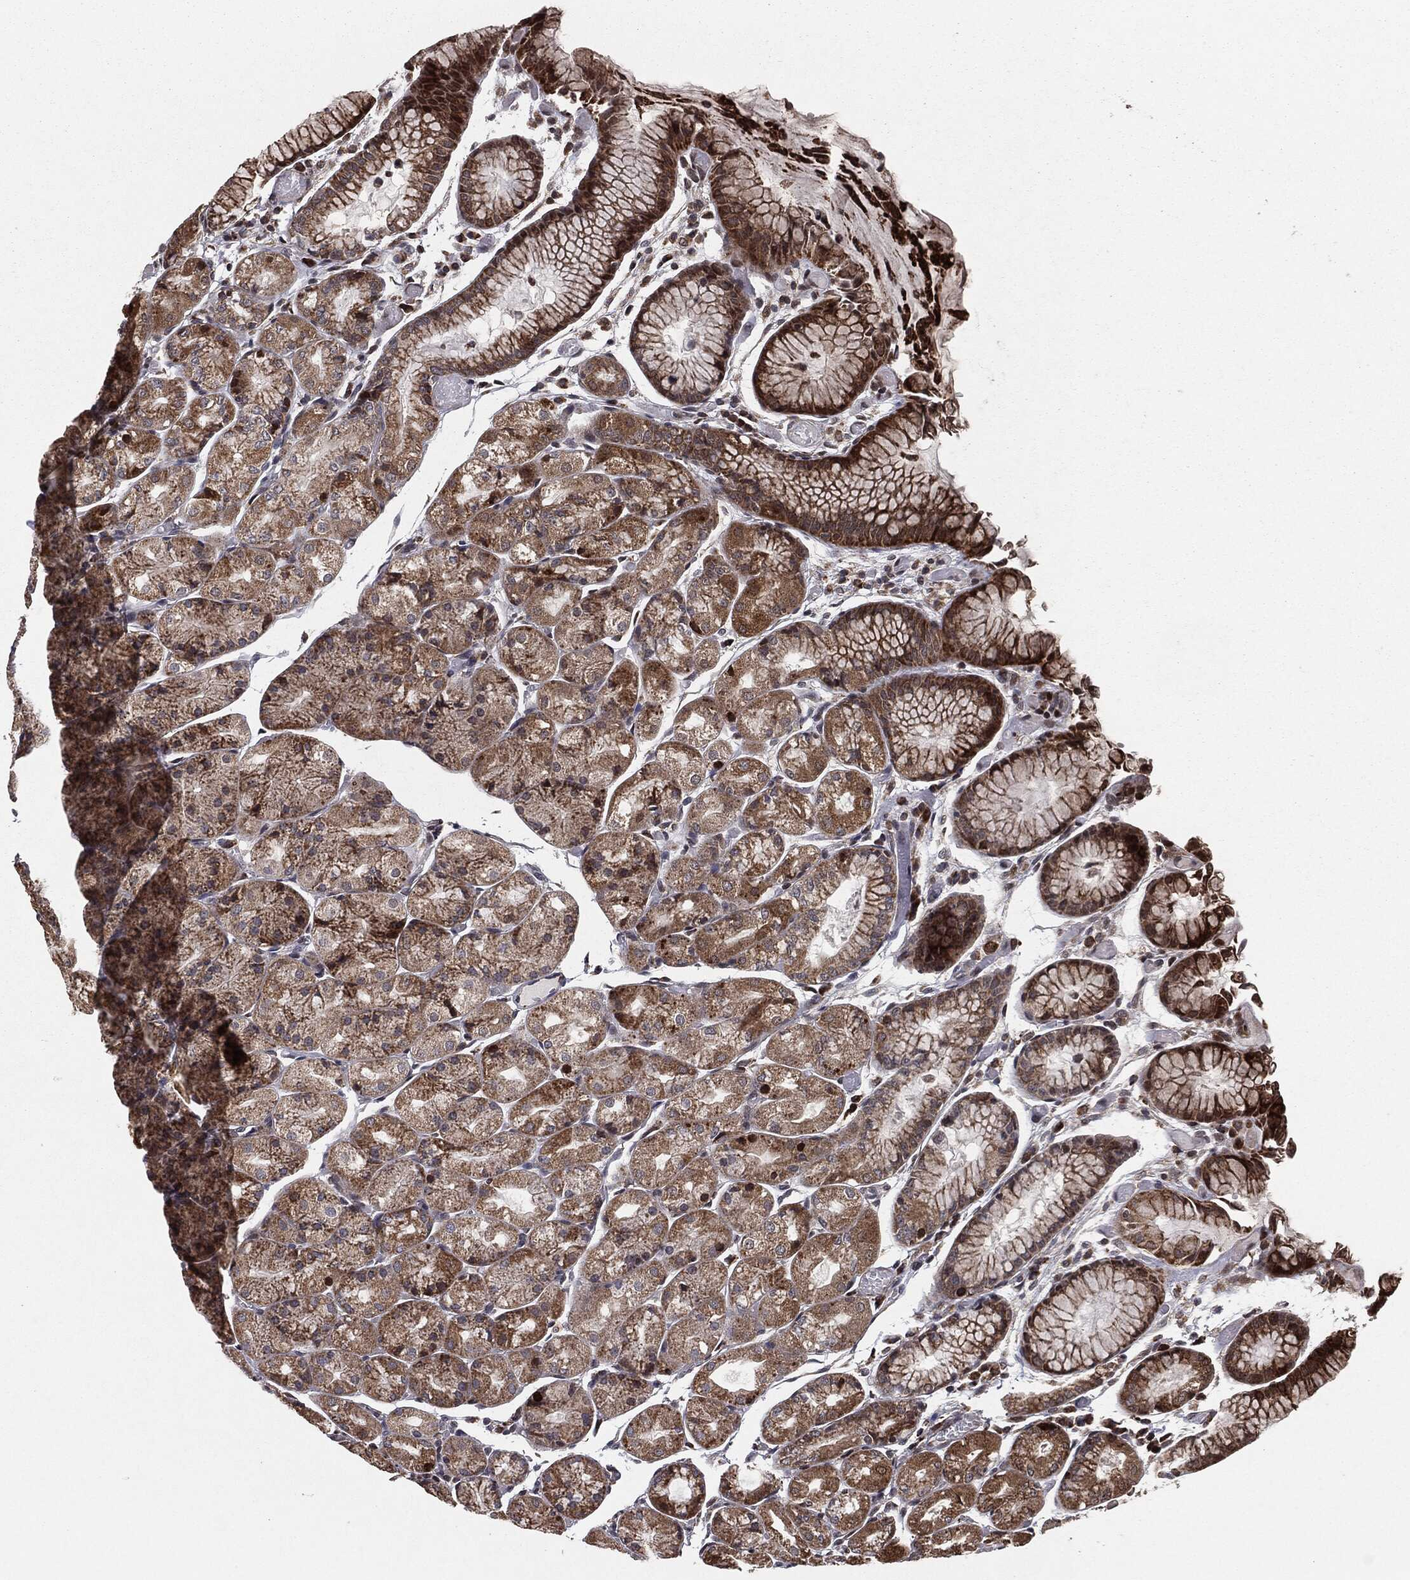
{"staining": {"intensity": "strong", "quantity": "<25%", "location": "cytoplasmic/membranous,nuclear"}, "tissue": "stomach", "cell_type": "Glandular cells", "image_type": "normal", "snomed": [{"axis": "morphology", "description": "Normal tissue, NOS"}, {"axis": "topography", "description": "Stomach, upper"}], "caption": "This is an image of IHC staining of normal stomach, which shows strong positivity in the cytoplasmic/membranous,nuclear of glandular cells.", "gene": "CHCHD2", "patient": {"sex": "male", "age": 72}}